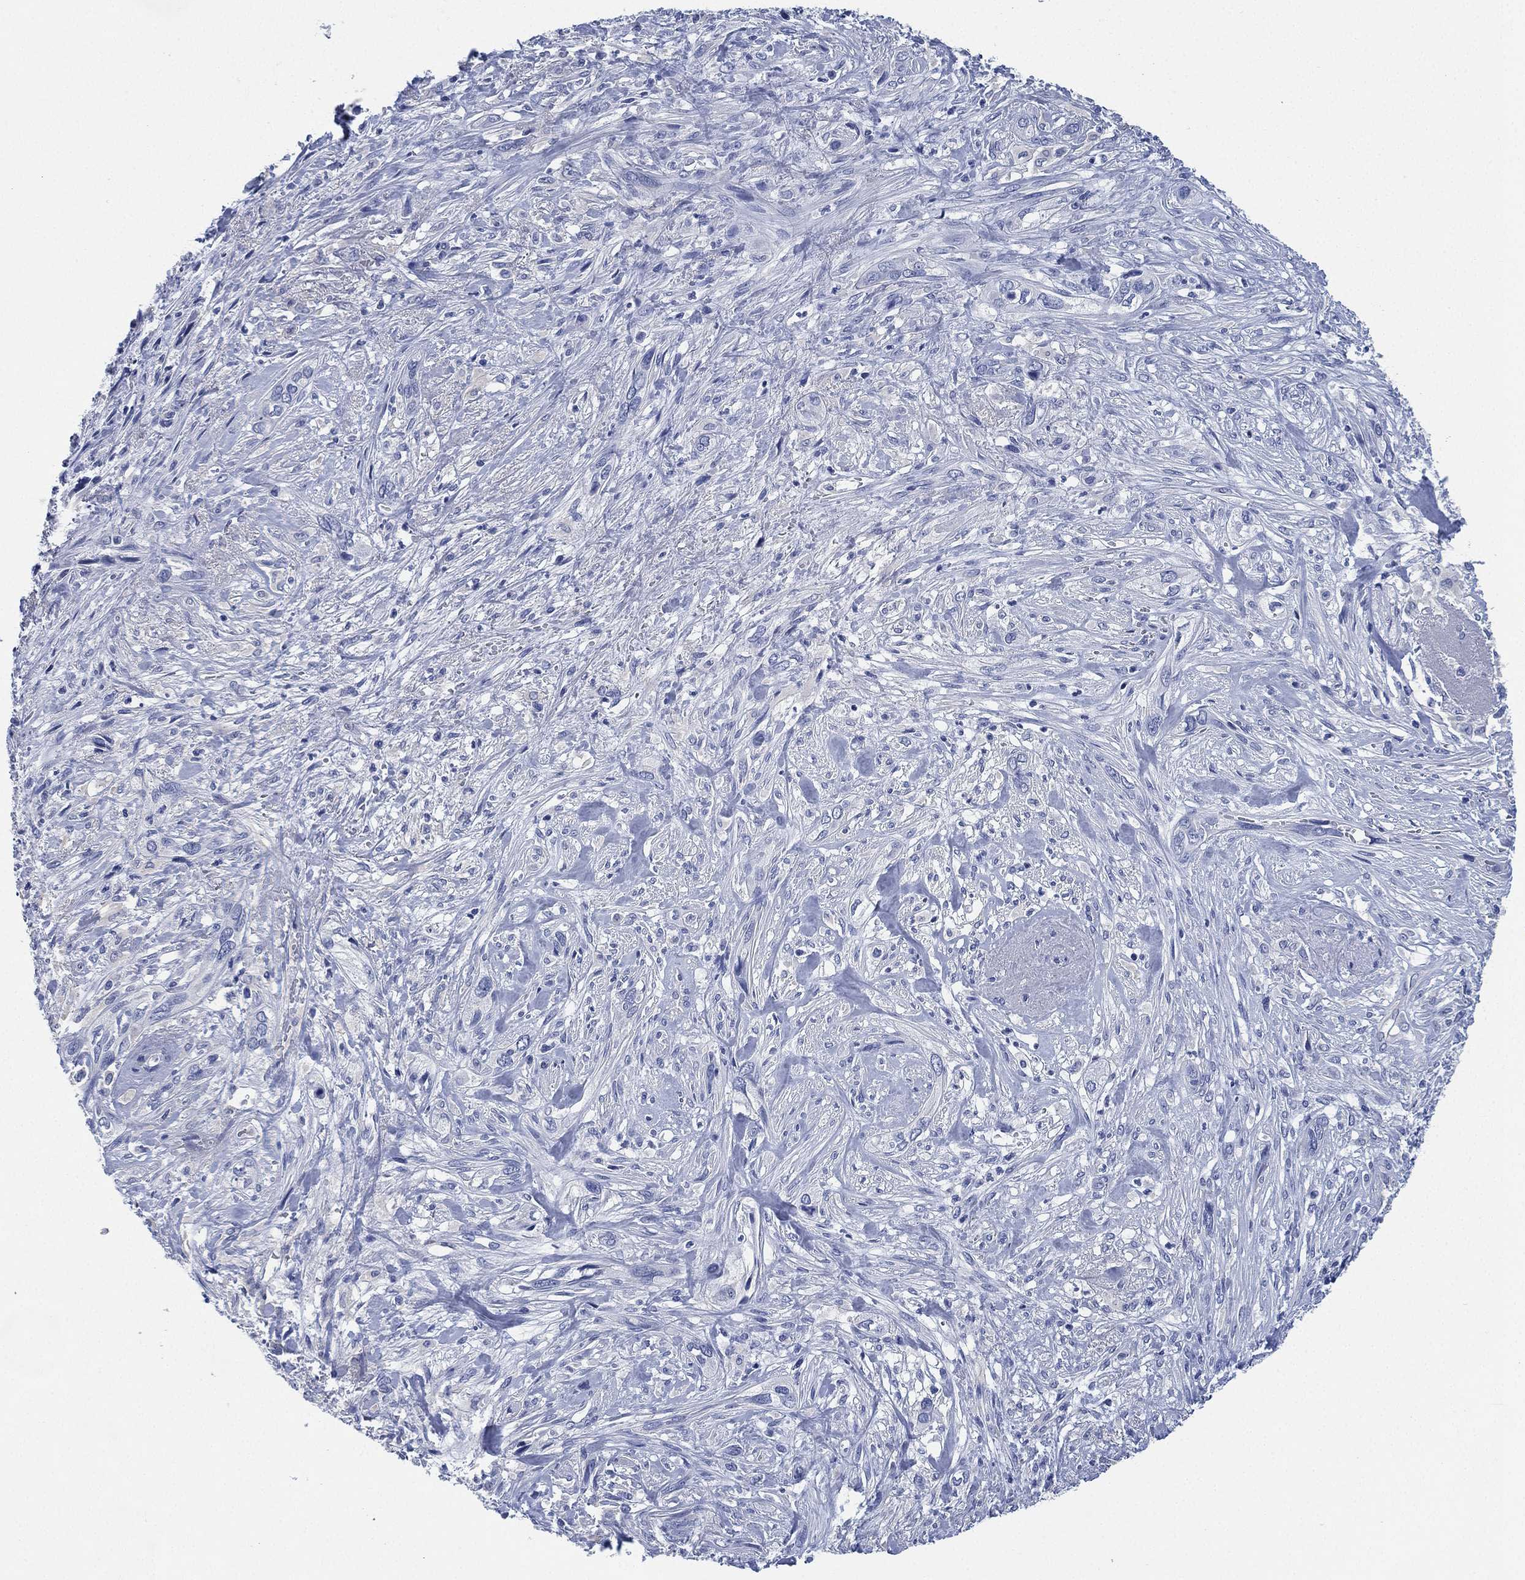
{"staining": {"intensity": "negative", "quantity": "none", "location": "none"}, "tissue": "cervical cancer", "cell_type": "Tumor cells", "image_type": "cancer", "snomed": [{"axis": "morphology", "description": "Squamous cell carcinoma, NOS"}, {"axis": "topography", "description": "Cervix"}], "caption": "DAB (3,3'-diaminobenzidine) immunohistochemical staining of cervical squamous cell carcinoma reveals no significant staining in tumor cells. (DAB immunohistochemistry, high magnification).", "gene": "CCDC70", "patient": {"sex": "female", "age": 57}}